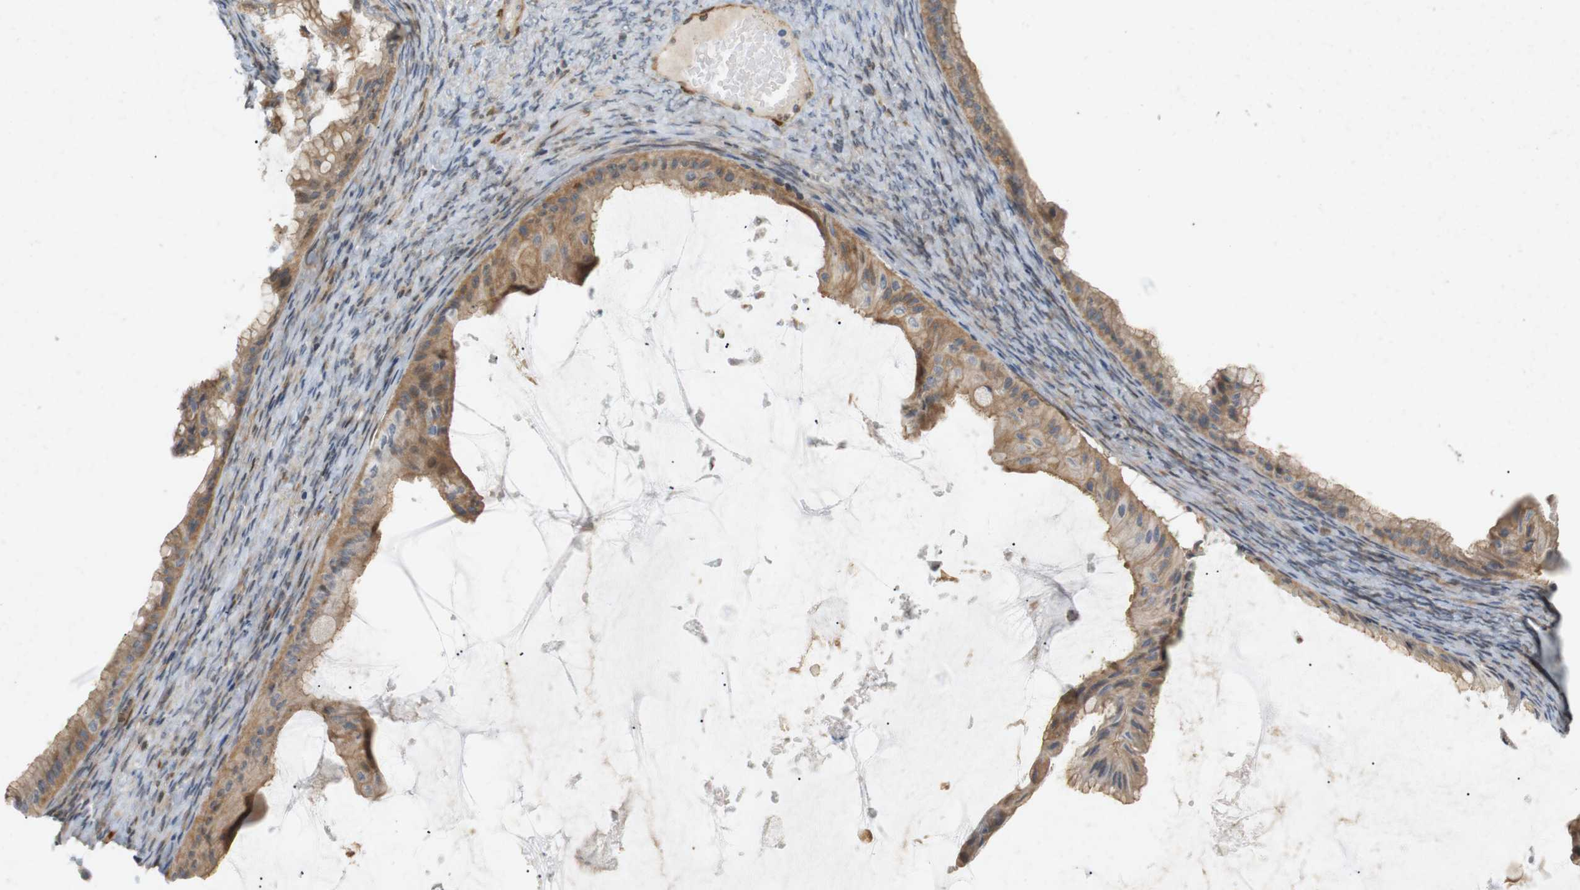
{"staining": {"intensity": "moderate", "quantity": ">75%", "location": "cytoplasmic/membranous"}, "tissue": "ovarian cancer", "cell_type": "Tumor cells", "image_type": "cancer", "snomed": [{"axis": "morphology", "description": "Cystadenocarcinoma, mucinous, NOS"}, {"axis": "topography", "description": "Ovary"}], "caption": "Immunohistochemical staining of human ovarian mucinous cystadenocarcinoma displays medium levels of moderate cytoplasmic/membranous expression in approximately >75% of tumor cells.", "gene": "PPP1R14A", "patient": {"sex": "female", "age": 61}}